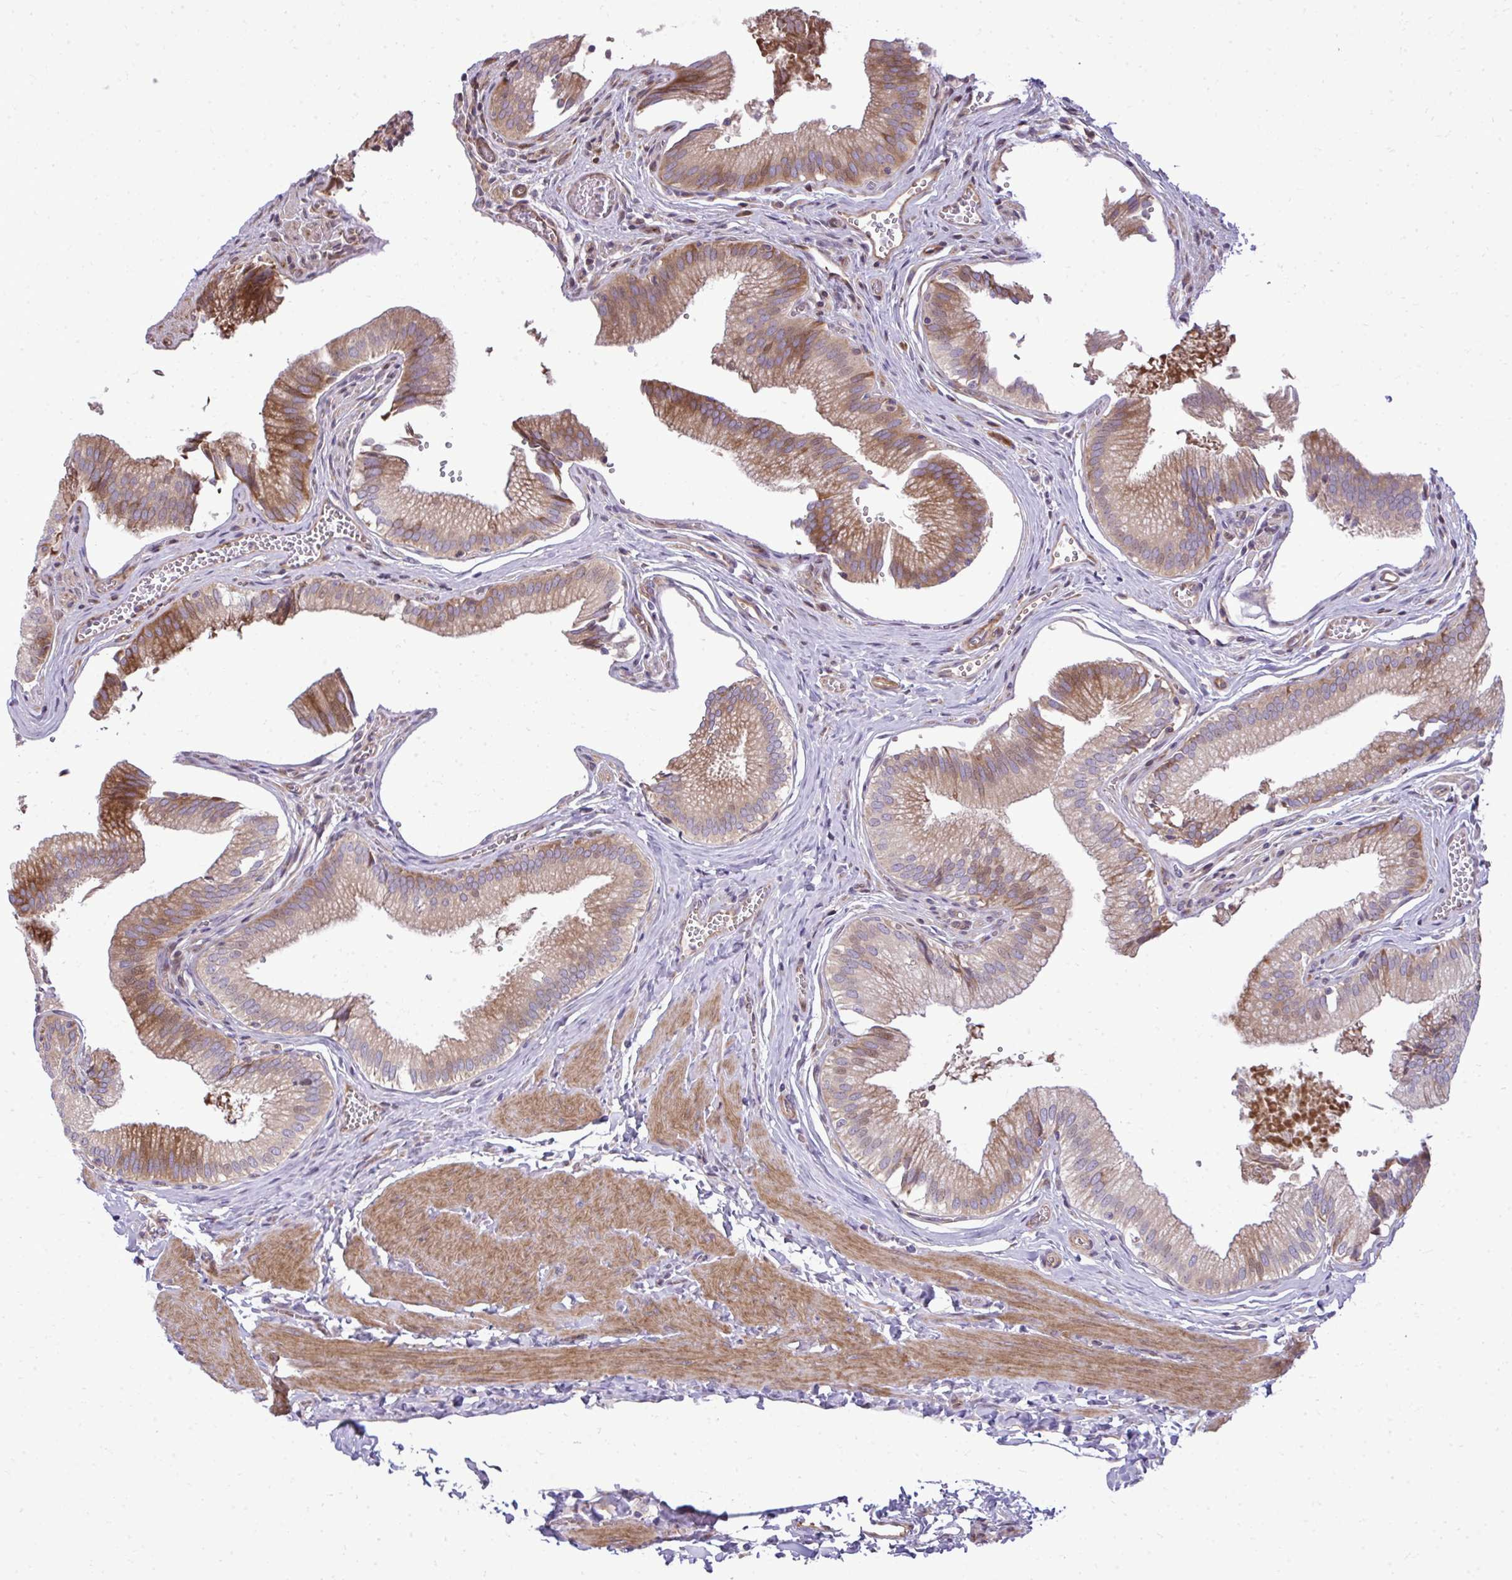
{"staining": {"intensity": "strong", "quantity": "25%-75%", "location": "cytoplasmic/membranous"}, "tissue": "gallbladder", "cell_type": "Glandular cells", "image_type": "normal", "snomed": [{"axis": "morphology", "description": "Normal tissue, NOS"}, {"axis": "topography", "description": "Gallbladder"}, {"axis": "topography", "description": "Peripheral nerve tissue"}], "caption": "Immunohistochemistry (IHC) (DAB) staining of unremarkable human gallbladder shows strong cytoplasmic/membranous protein expression in about 25%-75% of glandular cells.", "gene": "ZSCAN9", "patient": {"sex": "male", "age": 17}}